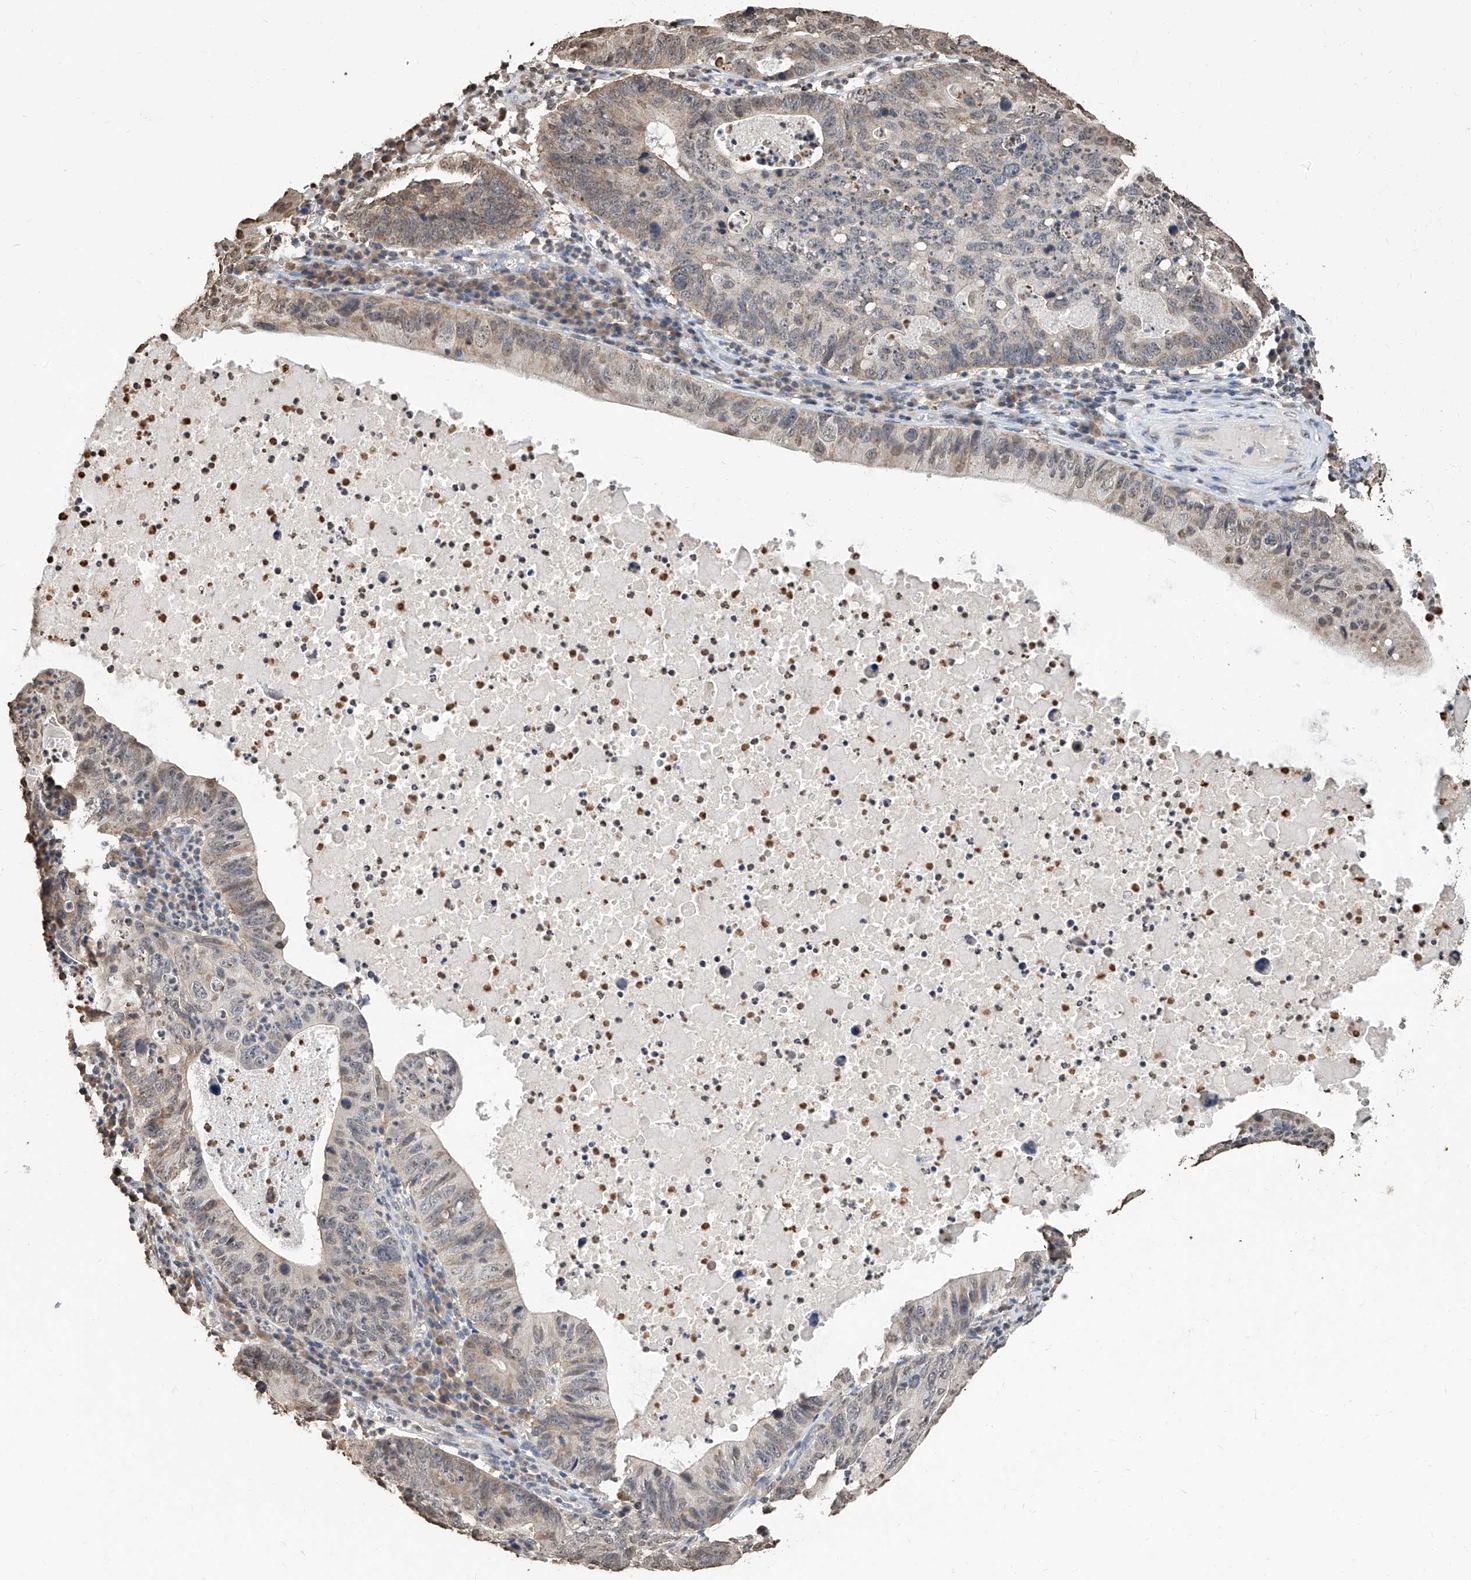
{"staining": {"intensity": "negative", "quantity": "none", "location": "none"}, "tissue": "stomach cancer", "cell_type": "Tumor cells", "image_type": "cancer", "snomed": [{"axis": "morphology", "description": "Adenocarcinoma, NOS"}, {"axis": "topography", "description": "Stomach"}], "caption": "An immunohistochemistry (IHC) image of stomach cancer (adenocarcinoma) is shown. There is no staining in tumor cells of stomach cancer (adenocarcinoma).", "gene": "RP9", "patient": {"sex": "male", "age": 59}}